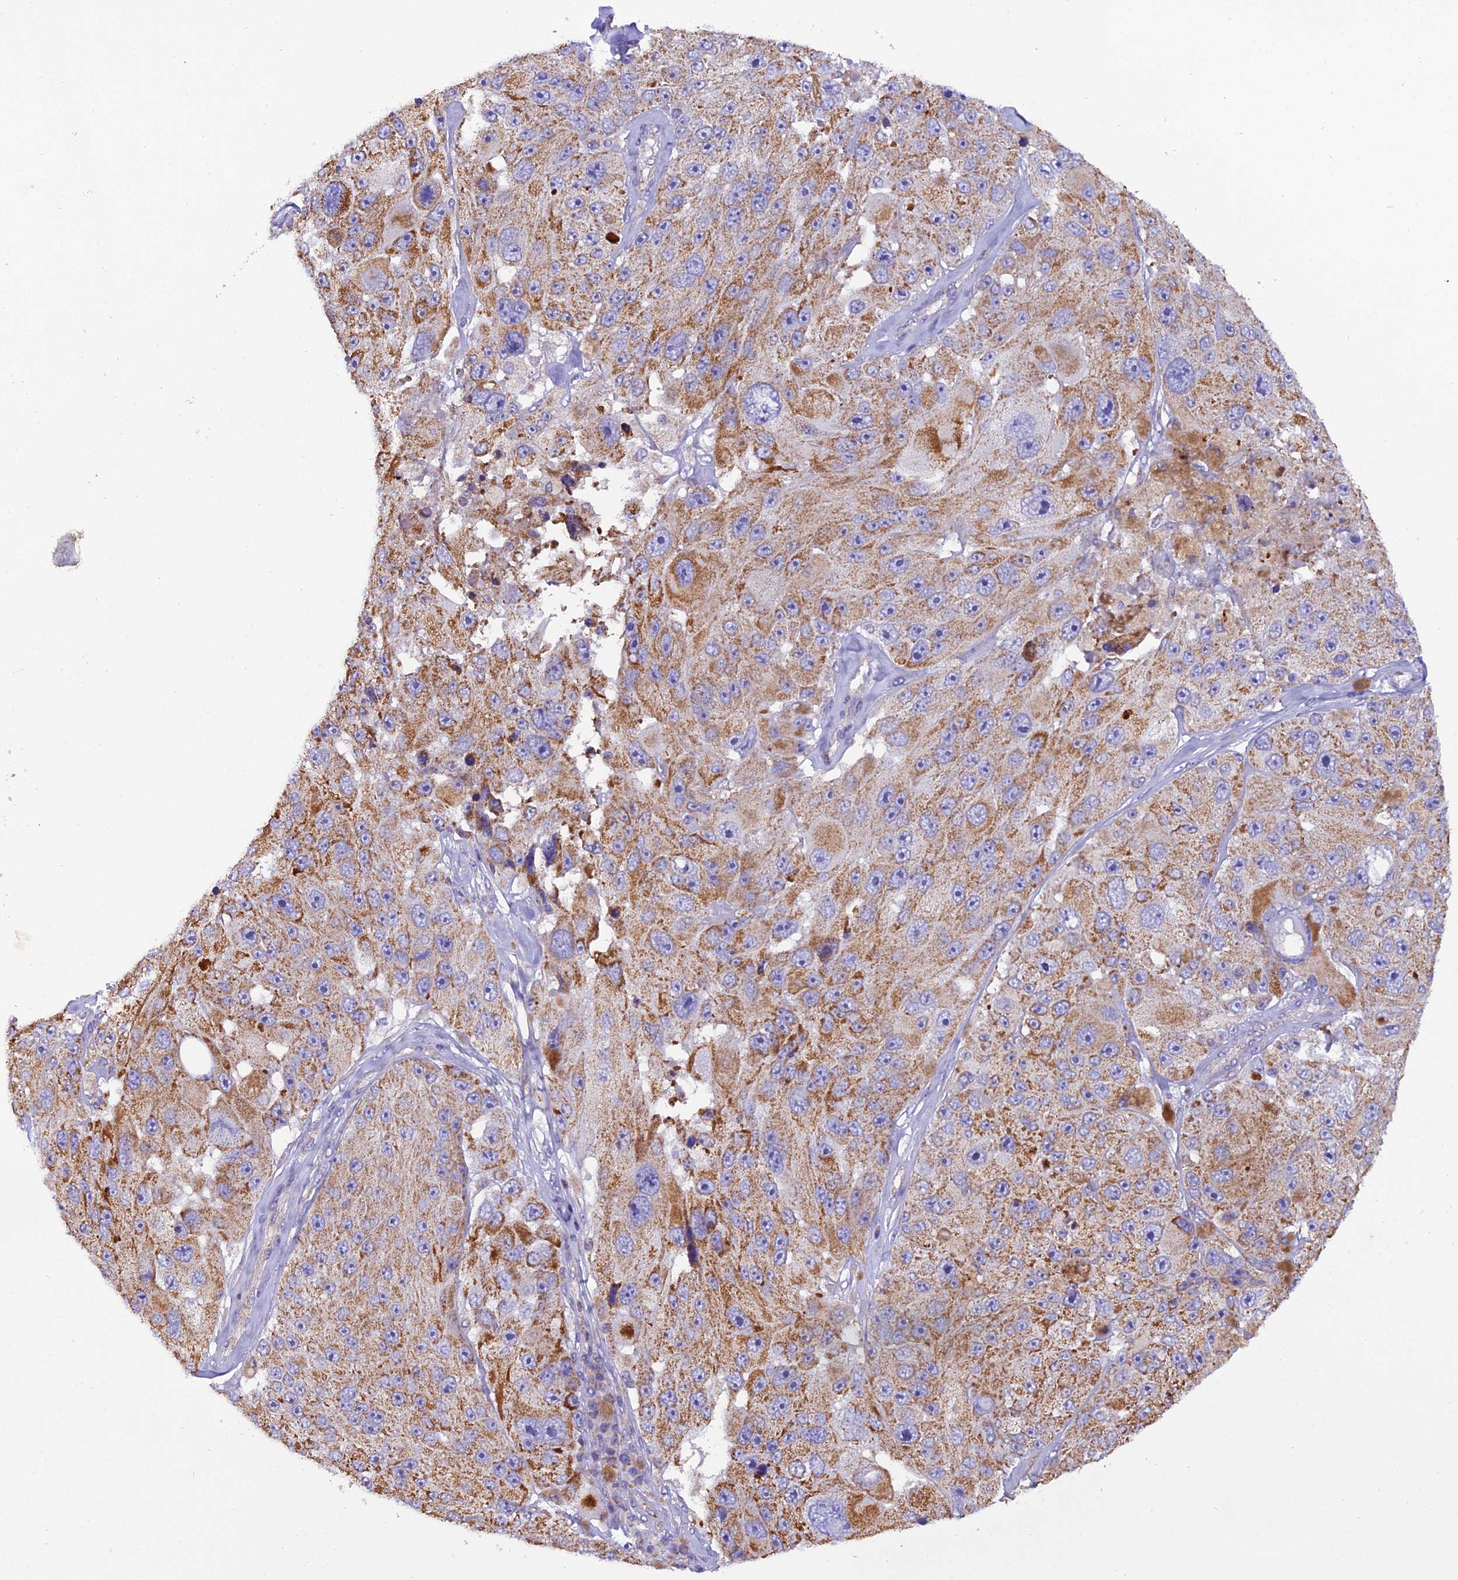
{"staining": {"intensity": "moderate", "quantity": ">75%", "location": "cytoplasmic/membranous"}, "tissue": "melanoma", "cell_type": "Tumor cells", "image_type": "cancer", "snomed": [{"axis": "morphology", "description": "Malignant melanoma, Metastatic site"}, {"axis": "topography", "description": "Lymph node"}], "caption": "The immunohistochemical stain shows moderate cytoplasmic/membranous expression in tumor cells of melanoma tissue. (DAB IHC with brightfield microscopy, high magnification).", "gene": "GPD1", "patient": {"sex": "male", "age": 62}}